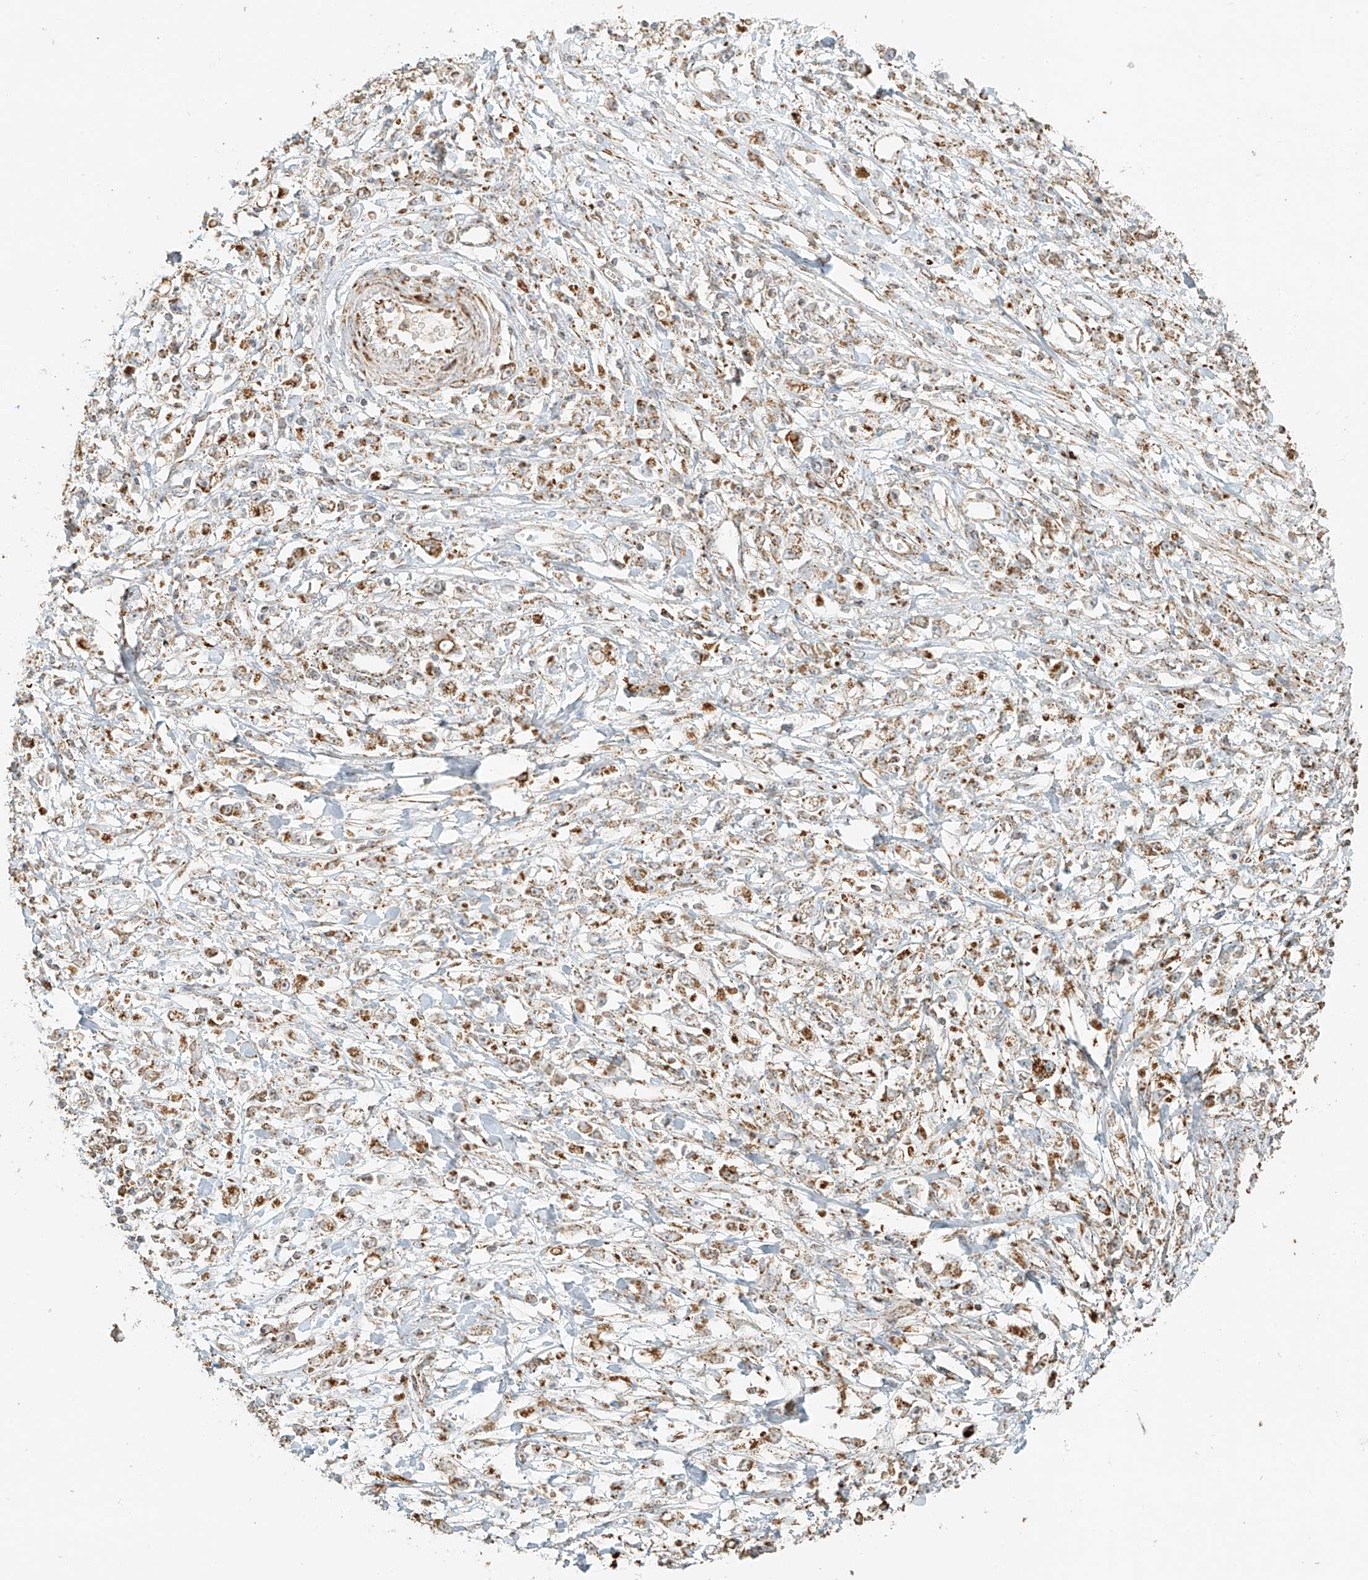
{"staining": {"intensity": "moderate", "quantity": ">75%", "location": "cytoplasmic/membranous"}, "tissue": "stomach cancer", "cell_type": "Tumor cells", "image_type": "cancer", "snomed": [{"axis": "morphology", "description": "Adenocarcinoma, NOS"}, {"axis": "topography", "description": "Stomach"}], "caption": "Immunohistochemistry (IHC) photomicrograph of human stomach cancer stained for a protein (brown), which demonstrates medium levels of moderate cytoplasmic/membranous staining in approximately >75% of tumor cells.", "gene": "MIPEP", "patient": {"sex": "female", "age": 59}}